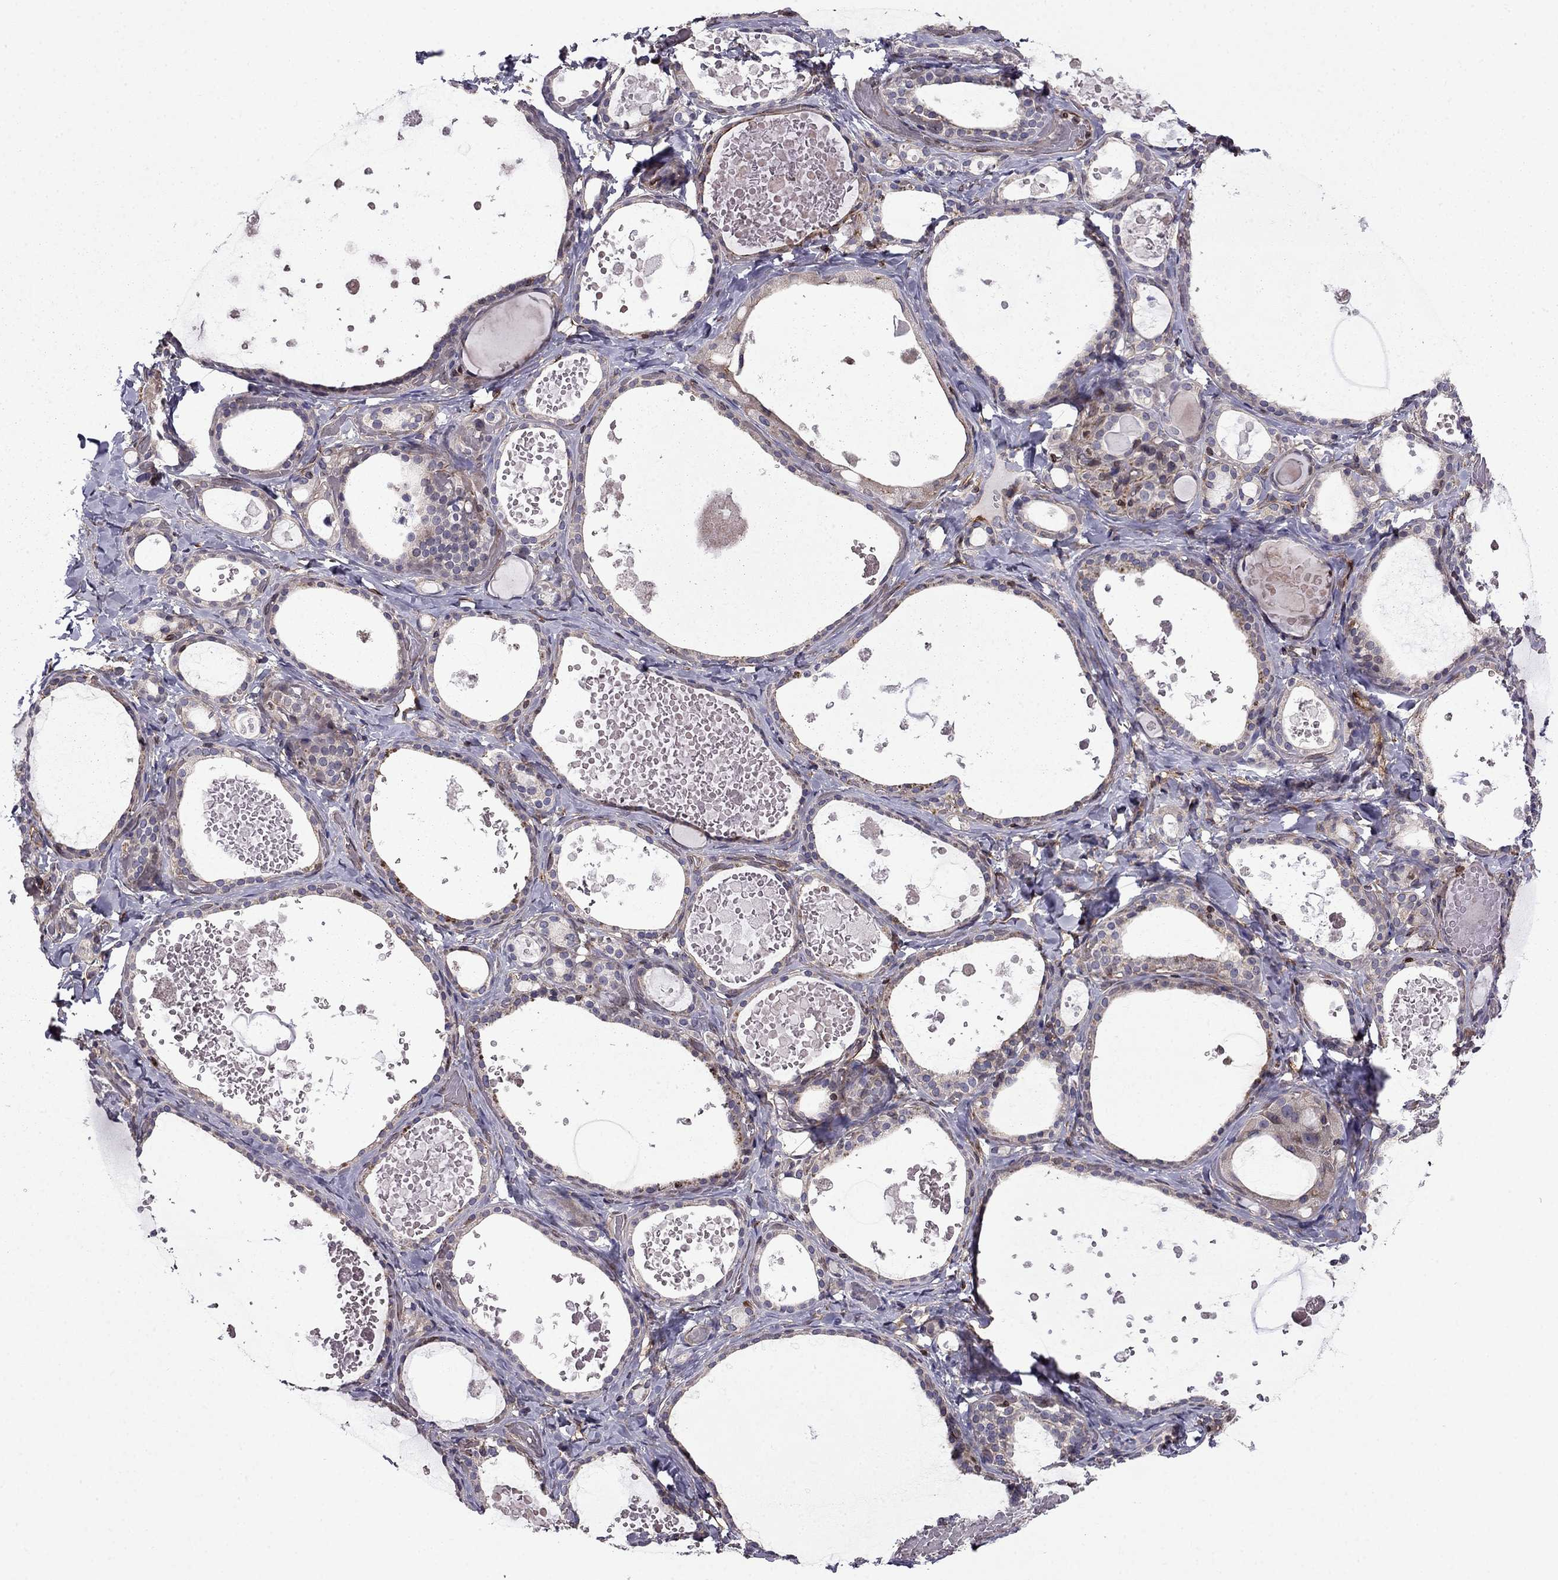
{"staining": {"intensity": "negative", "quantity": "none", "location": "none"}, "tissue": "thyroid gland", "cell_type": "Glandular cells", "image_type": "normal", "snomed": [{"axis": "morphology", "description": "Normal tissue, NOS"}, {"axis": "topography", "description": "Thyroid gland"}], "caption": "Glandular cells show no significant positivity in benign thyroid gland. (DAB immunohistochemistry with hematoxylin counter stain).", "gene": "CDC42BPA", "patient": {"sex": "female", "age": 56}}